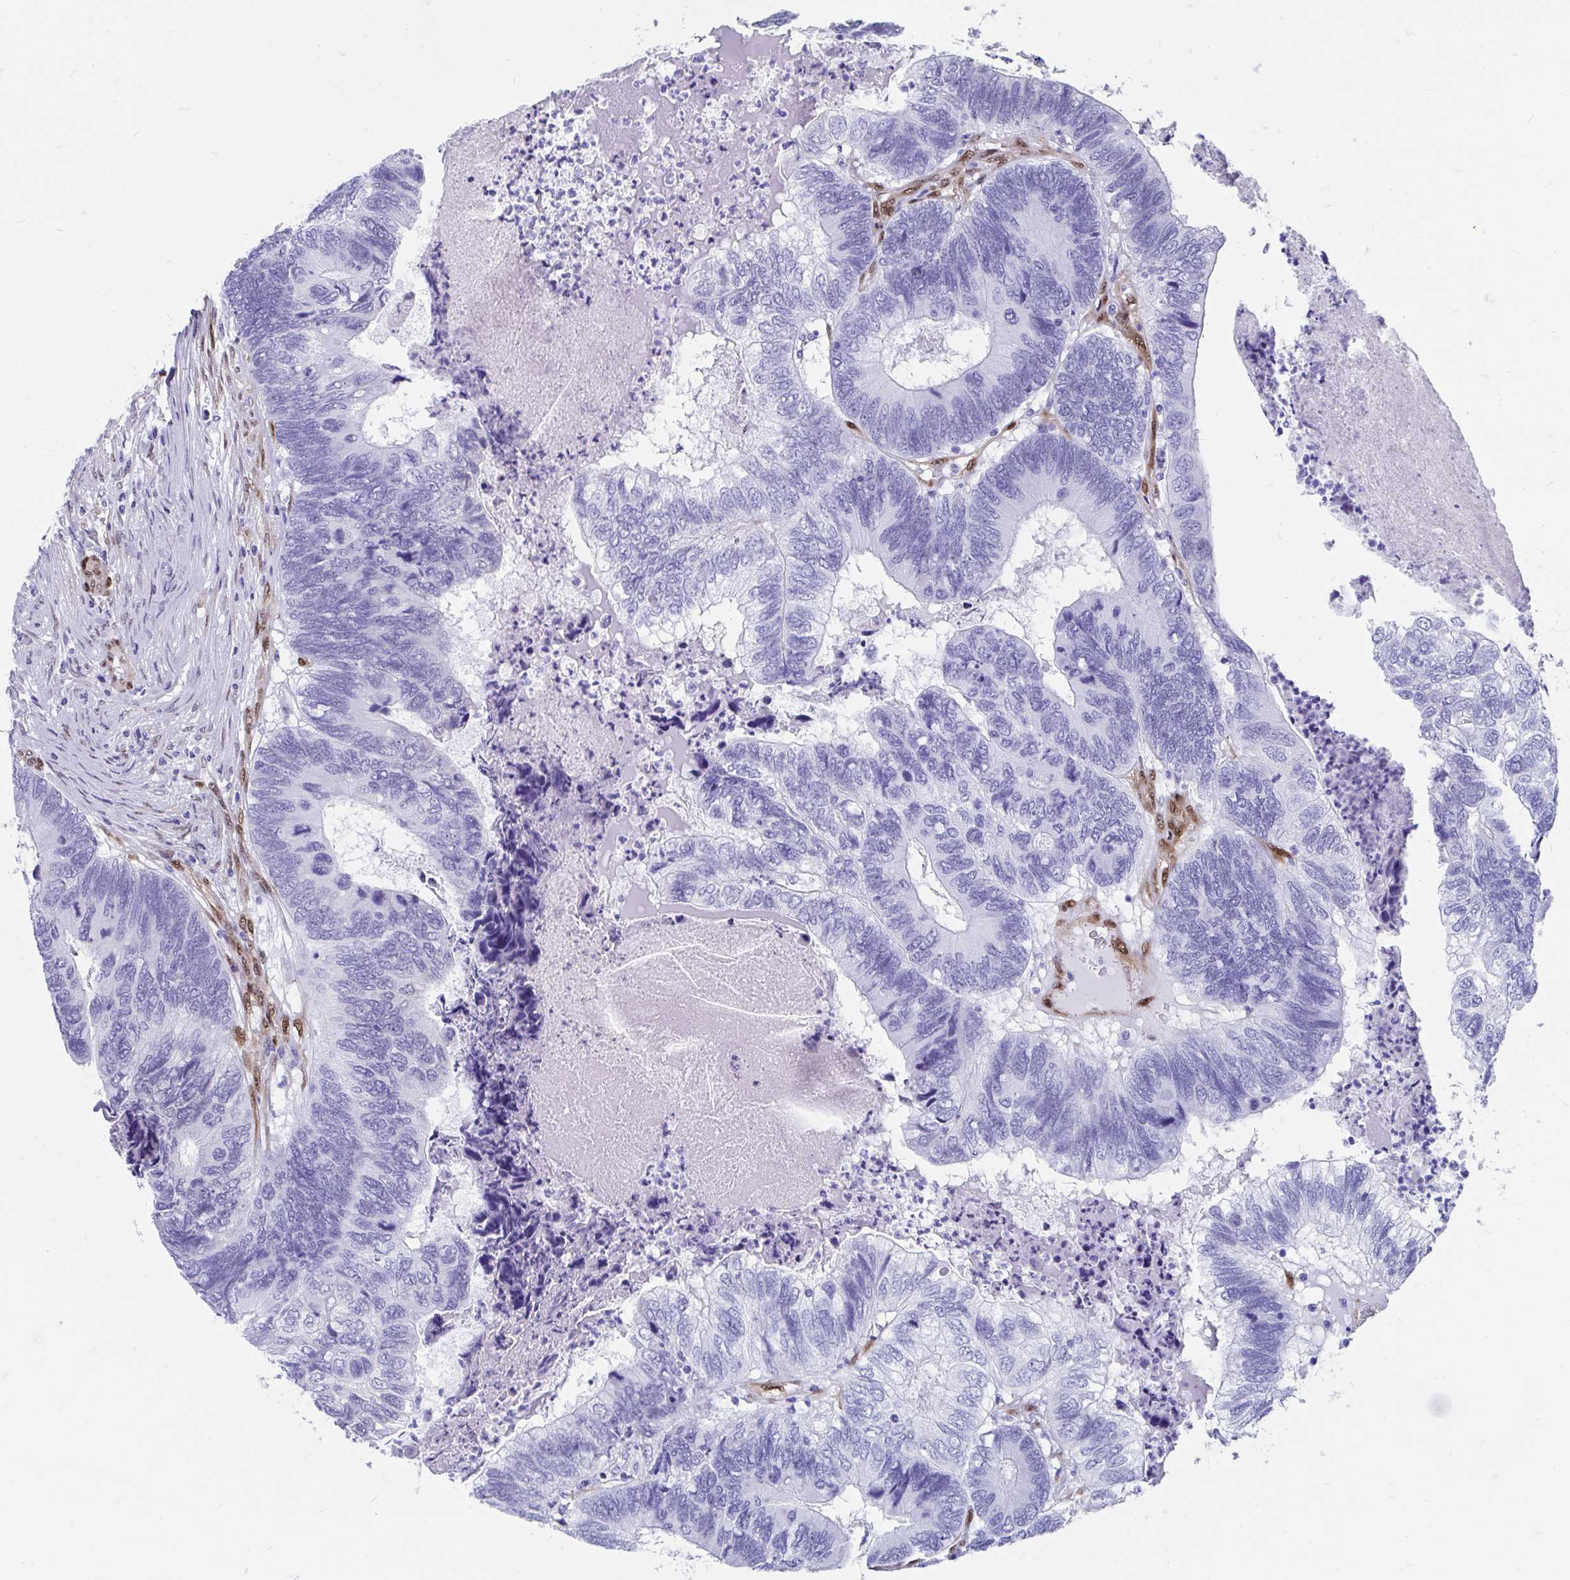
{"staining": {"intensity": "negative", "quantity": "none", "location": "none"}, "tissue": "colorectal cancer", "cell_type": "Tumor cells", "image_type": "cancer", "snomed": [{"axis": "morphology", "description": "Adenocarcinoma, NOS"}, {"axis": "topography", "description": "Colon"}], "caption": "An image of colorectal adenocarcinoma stained for a protein reveals no brown staining in tumor cells.", "gene": "RBPMS", "patient": {"sex": "female", "age": 67}}